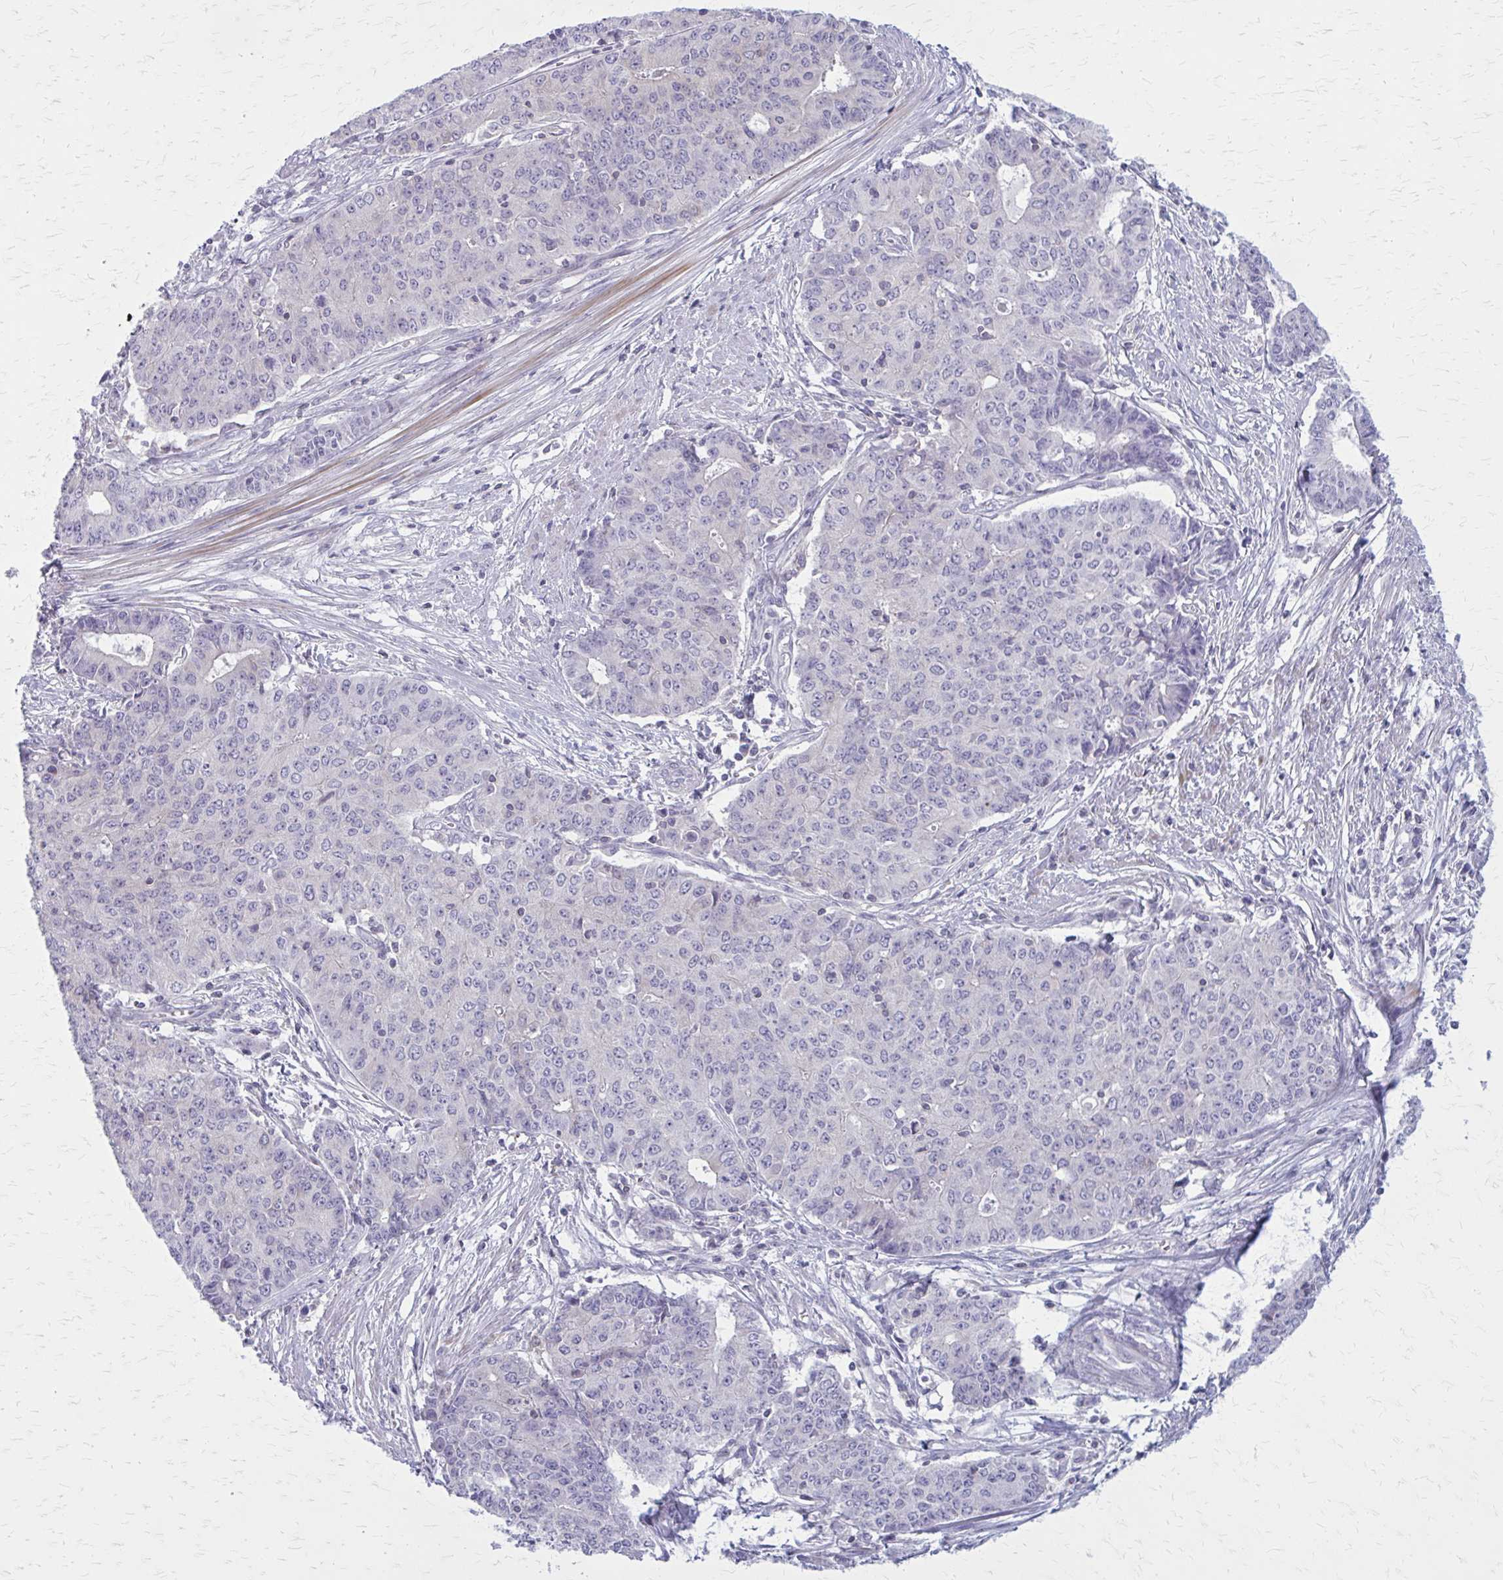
{"staining": {"intensity": "negative", "quantity": "none", "location": "none"}, "tissue": "endometrial cancer", "cell_type": "Tumor cells", "image_type": "cancer", "snomed": [{"axis": "morphology", "description": "Adenocarcinoma, NOS"}, {"axis": "topography", "description": "Endometrium"}], "caption": "DAB immunohistochemical staining of human endometrial cancer exhibits no significant expression in tumor cells. (Stains: DAB (3,3'-diaminobenzidine) IHC with hematoxylin counter stain, Microscopy: brightfield microscopy at high magnification).", "gene": "PITPNM1", "patient": {"sex": "female", "age": 59}}